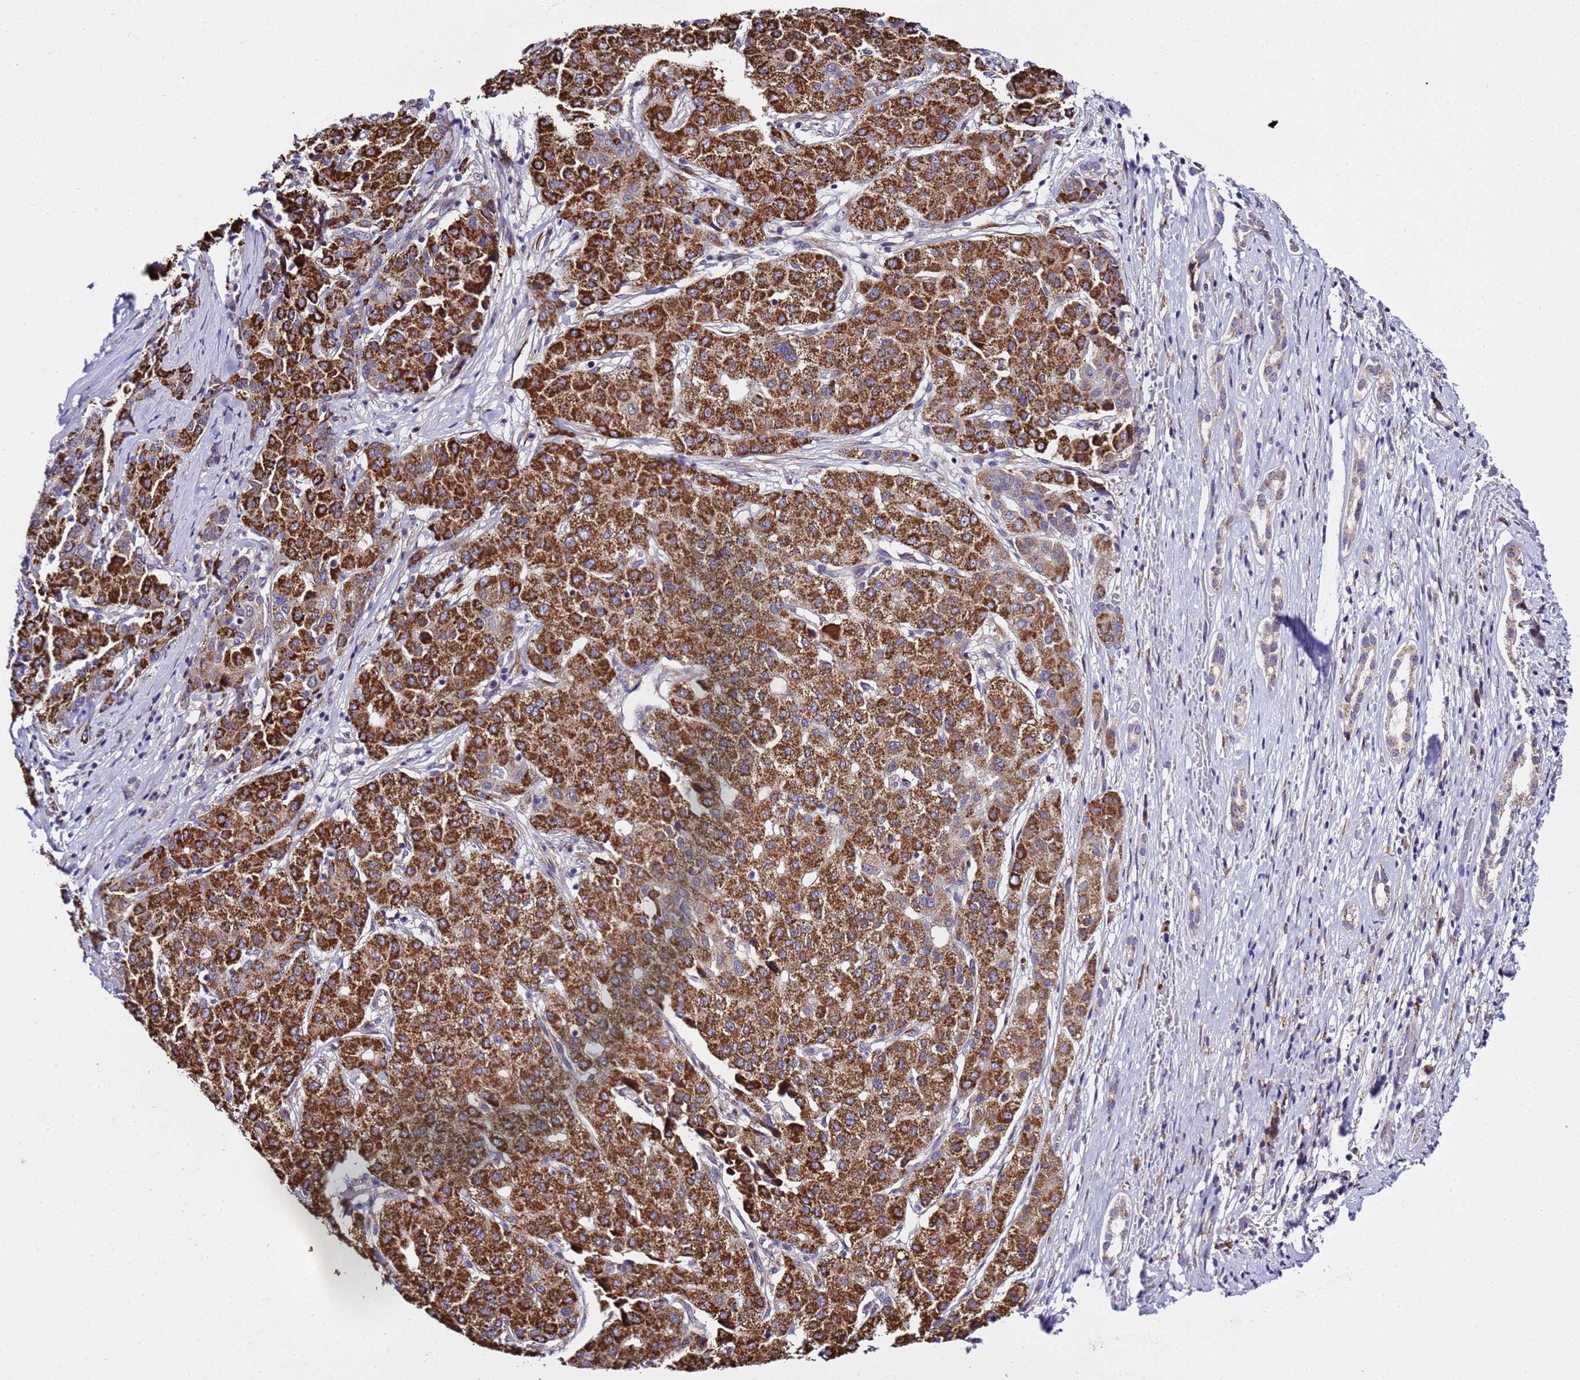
{"staining": {"intensity": "strong", "quantity": ">75%", "location": "cytoplasmic/membranous"}, "tissue": "liver cancer", "cell_type": "Tumor cells", "image_type": "cancer", "snomed": [{"axis": "morphology", "description": "Carcinoma, Hepatocellular, NOS"}, {"axis": "topography", "description": "Liver"}], "caption": "Liver hepatocellular carcinoma stained with a brown dye displays strong cytoplasmic/membranous positive positivity in about >75% of tumor cells.", "gene": "SLX4IP", "patient": {"sex": "male", "age": 65}}